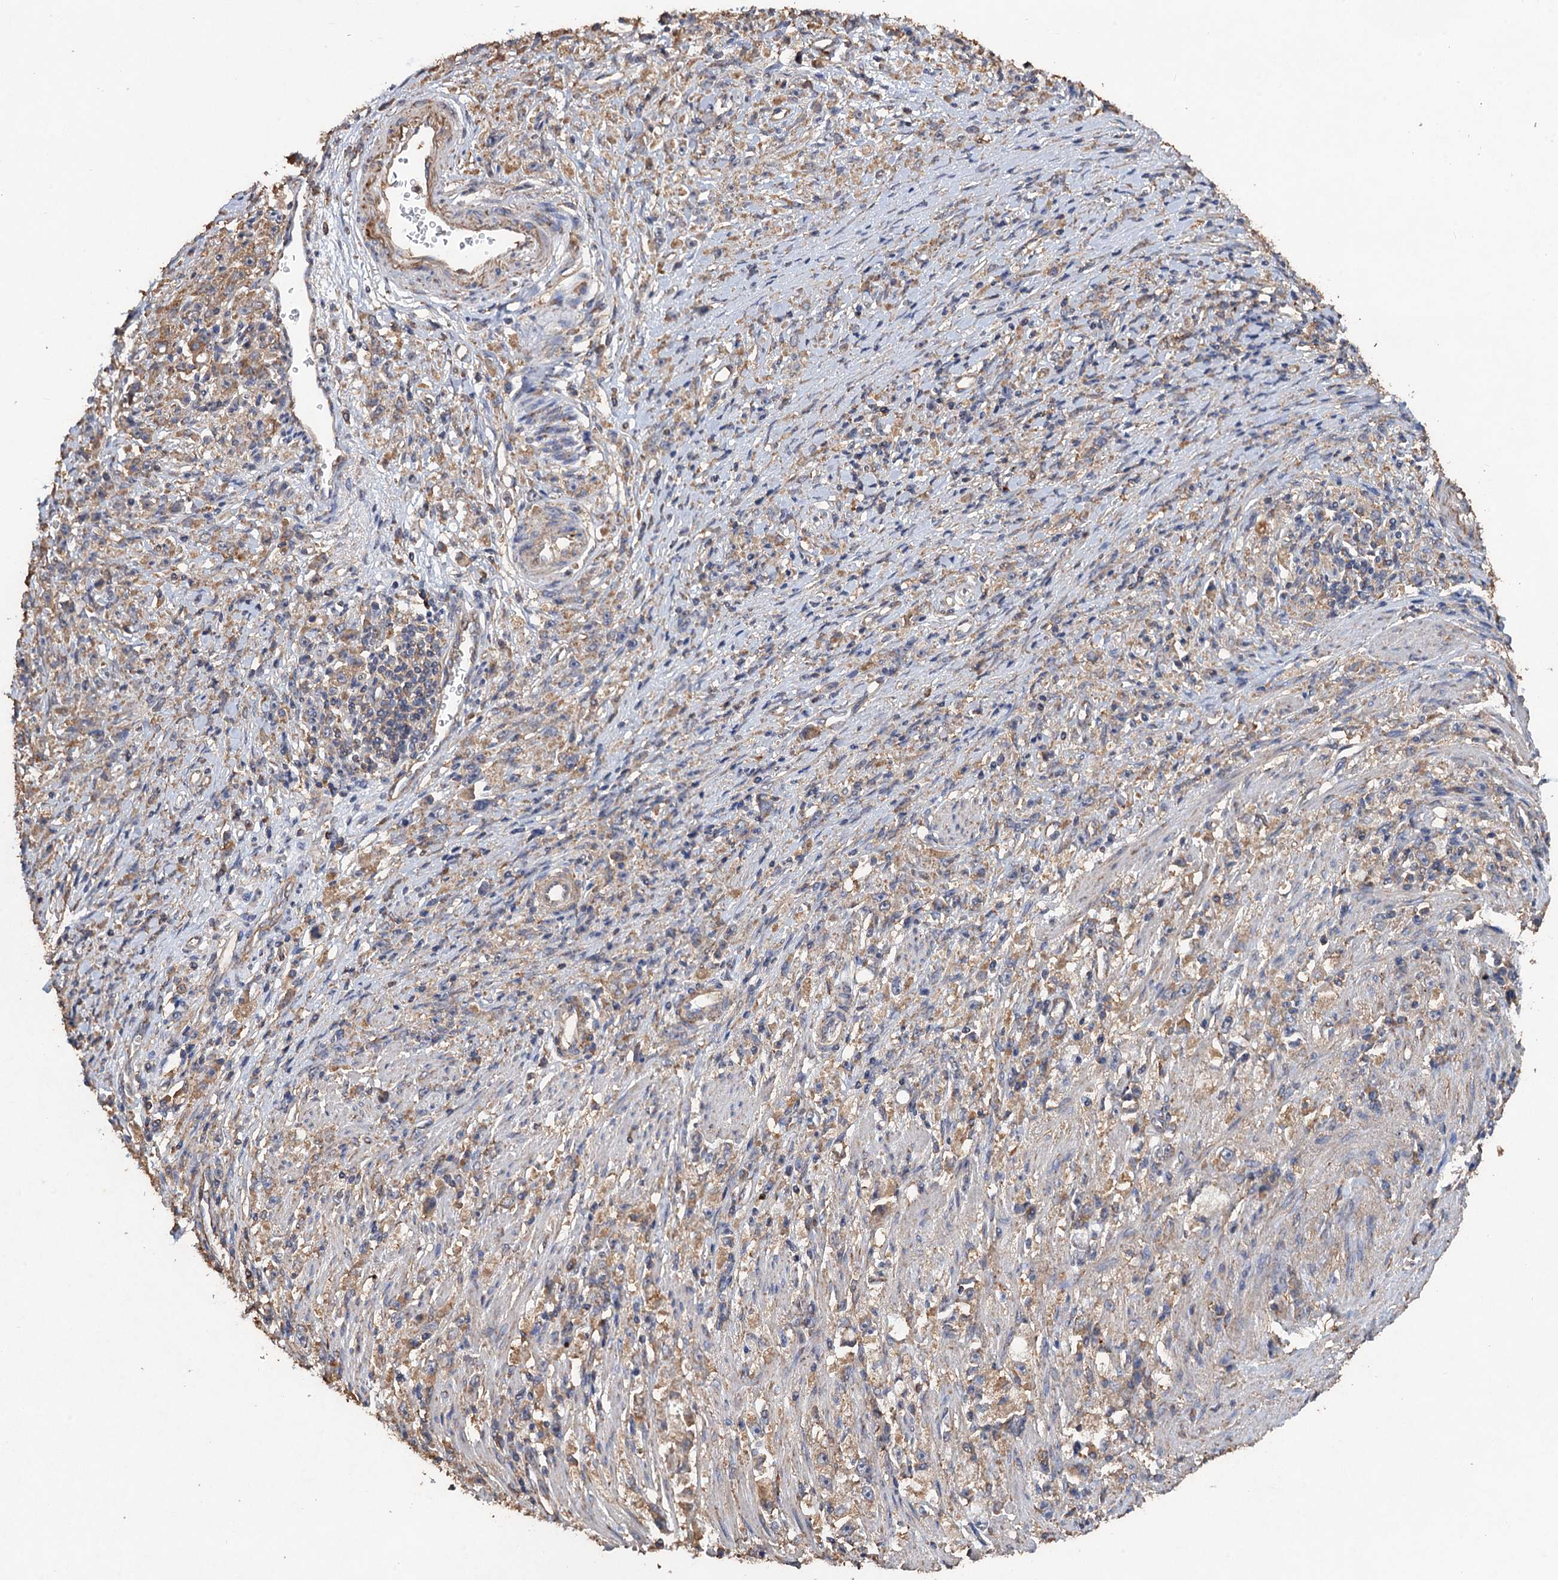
{"staining": {"intensity": "weak", "quantity": "25%-75%", "location": "cytoplasmic/membranous"}, "tissue": "stomach cancer", "cell_type": "Tumor cells", "image_type": "cancer", "snomed": [{"axis": "morphology", "description": "Adenocarcinoma, NOS"}, {"axis": "topography", "description": "Stomach"}], "caption": "Immunohistochemical staining of human stomach cancer reveals low levels of weak cytoplasmic/membranous protein positivity in approximately 25%-75% of tumor cells.", "gene": "SCUBE3", "patient": {"sex": "female", "age": 59}}